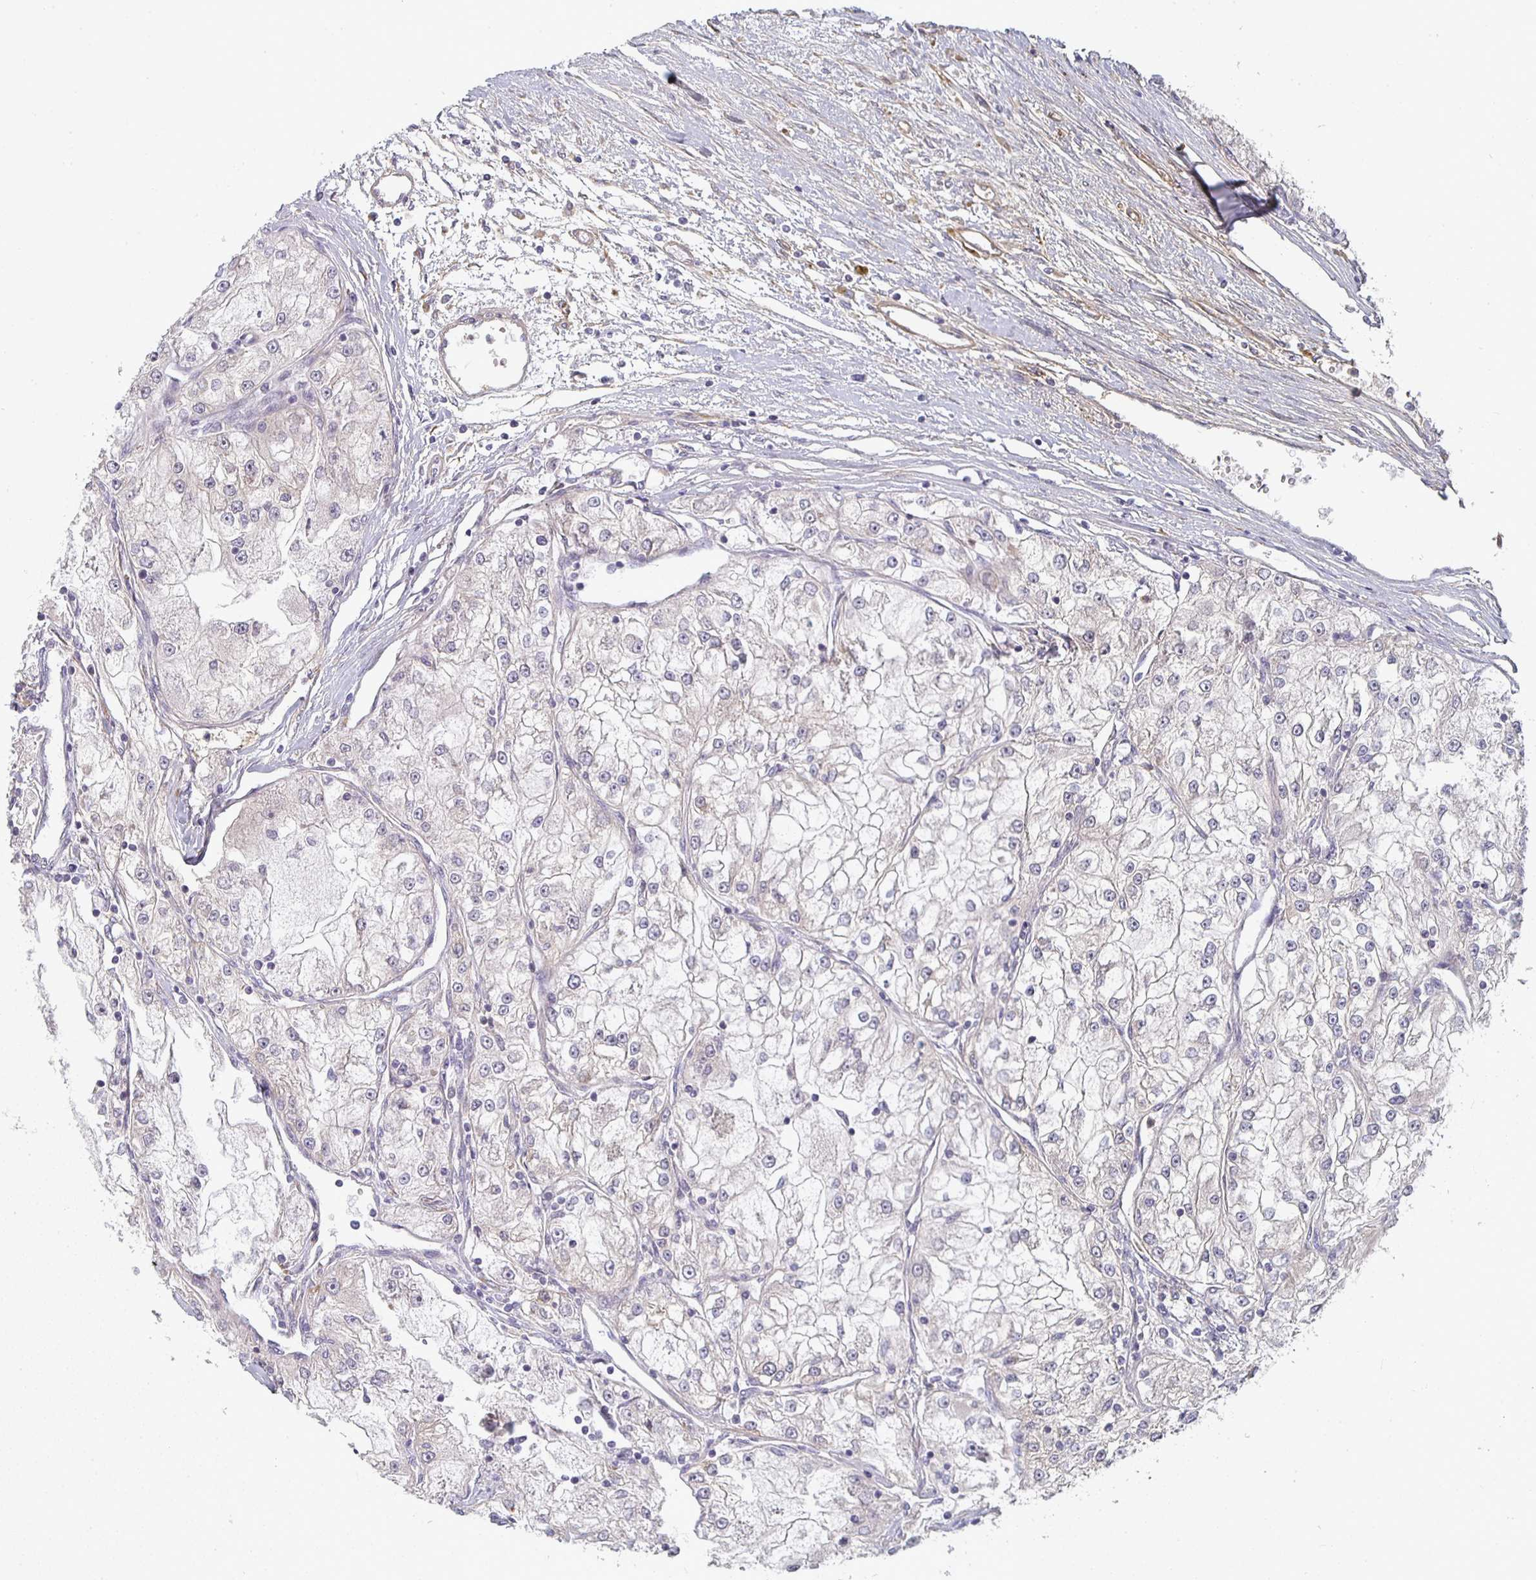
{"staining": {"intensity": "negative", "quantity": "none", "location": "none"}, "tissue": "renal cancer", "cell_type": "Tumor cells", "image_type": "cancer", "snomed": [{"axis": "morphology", "description": "Adenocarcinoma, NOS"}, {"axis": "topography", "description": "Kidney"}], "caption": "Tumor cells show no significant protein positivity in renal cancer (adenocarcinoma). (Stains: DAB IHC with hematoxylin counter stain, Microscopy: brightfield microscopy at high magnification).", "gene": "CTHRC1", "patient": {"sex": "female", "age": 72}}